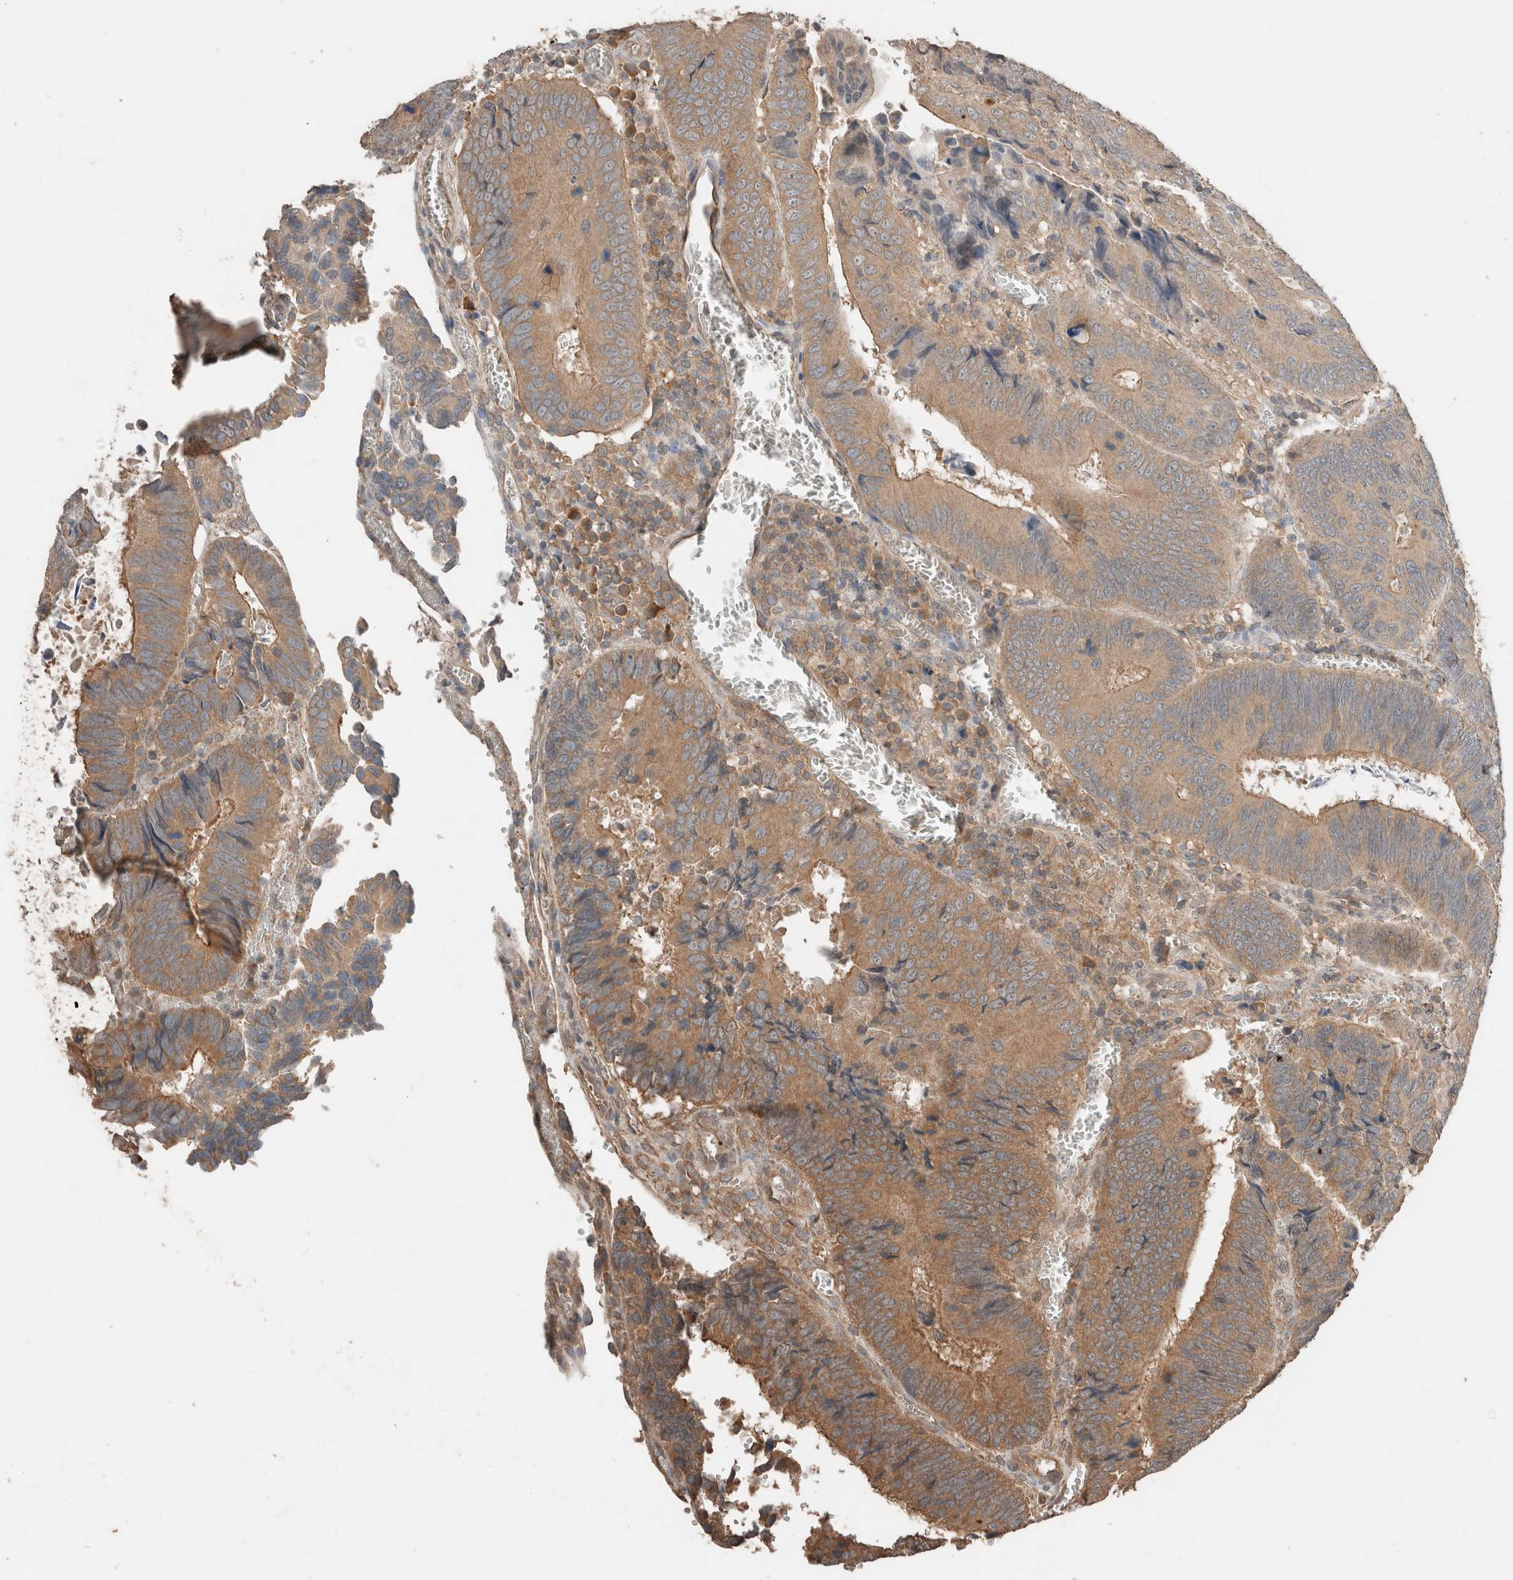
{"staining": {"intensity": "moderate", "quantity": ">75%", "location": "cytoplasmic/membranous"}, "tissue": "colorectal cancer", "cell_type": "Tumor cells", "image_type": "cancer", "snomed": [{"axis": "morphology", "description": "Inflammation, NOS"}, {"axis": "morphology", "description": "Adenocarcinoma, NOS"}, {"axis": "topography", "description": "Colon"}], "caption": "Immunohistochemistry (IHC) of human colorectal adenocarcinoma shows medium levels of moderate cytoplasmic/membranous positivity in about >75% of tumor cells.", "gene": "ERAP2", "patient": {"sex": "male", "age": 72}}